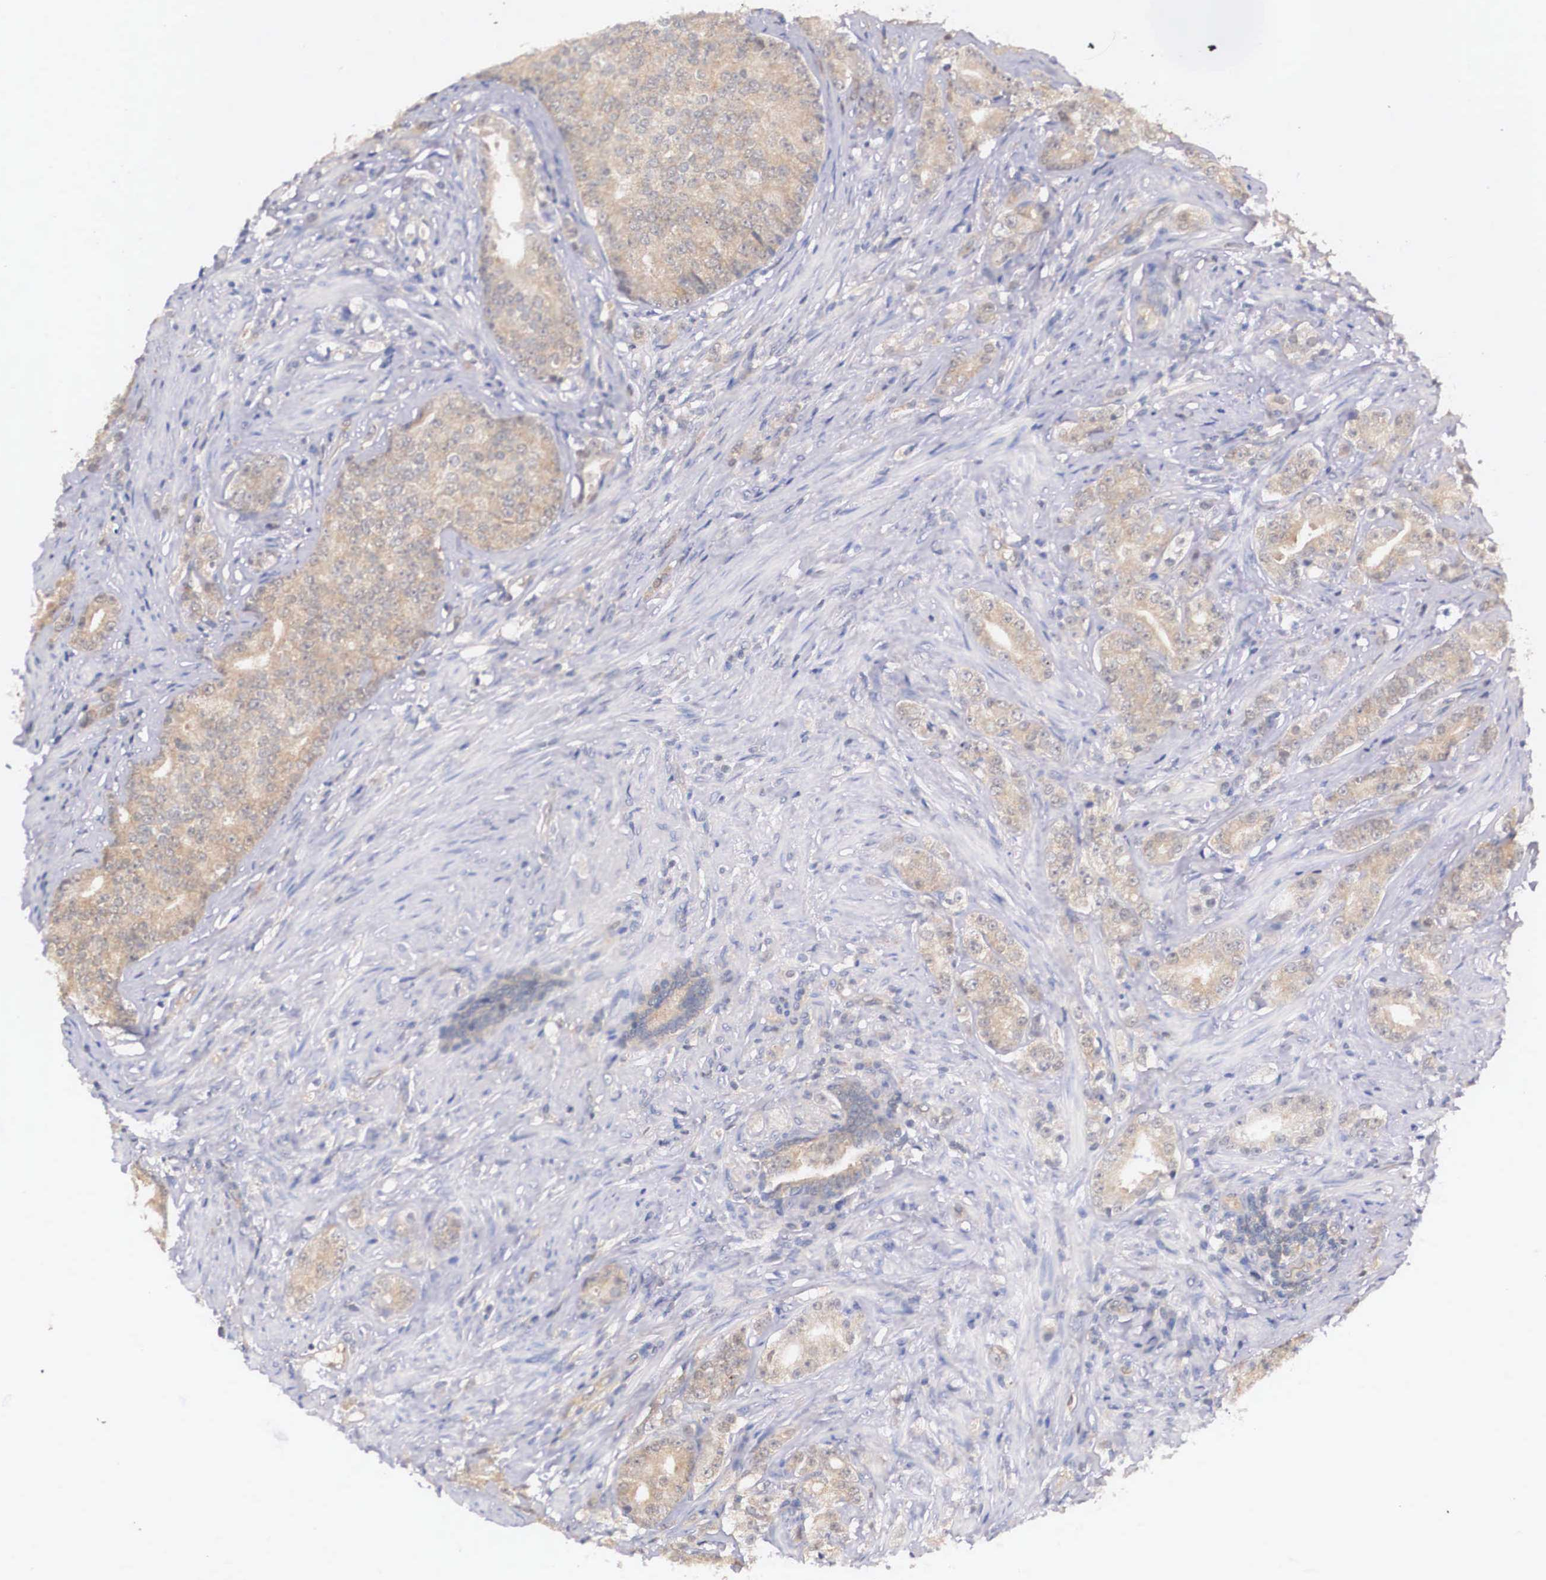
{"staining": {"intensity": "moderate", "quantity": ">75%", "location": "cytoplasmic/membranous"}, "tissue": "prostate cancer", "cell_type": "Tumor cells", "image_type": "cancer", "snomed": [{"axis": "morphology", "description": "Adenocarcinoma, Medium grade"}, {"axis": "topography", "description": "Prostate"}], "caption": "Protein staining reveals moderate cytoplasmic/membranous positivity in approximately >75% of tumor cells in prostate cancer. The protein of interest is stained brown, and the nuclei are stained in blue (DAB (3,3'-diaminobenzidine) IHC with brightfield microscopy, high magnification).", "gene": "IGBP1", "patient": {"sex": "male", "age": 59}}